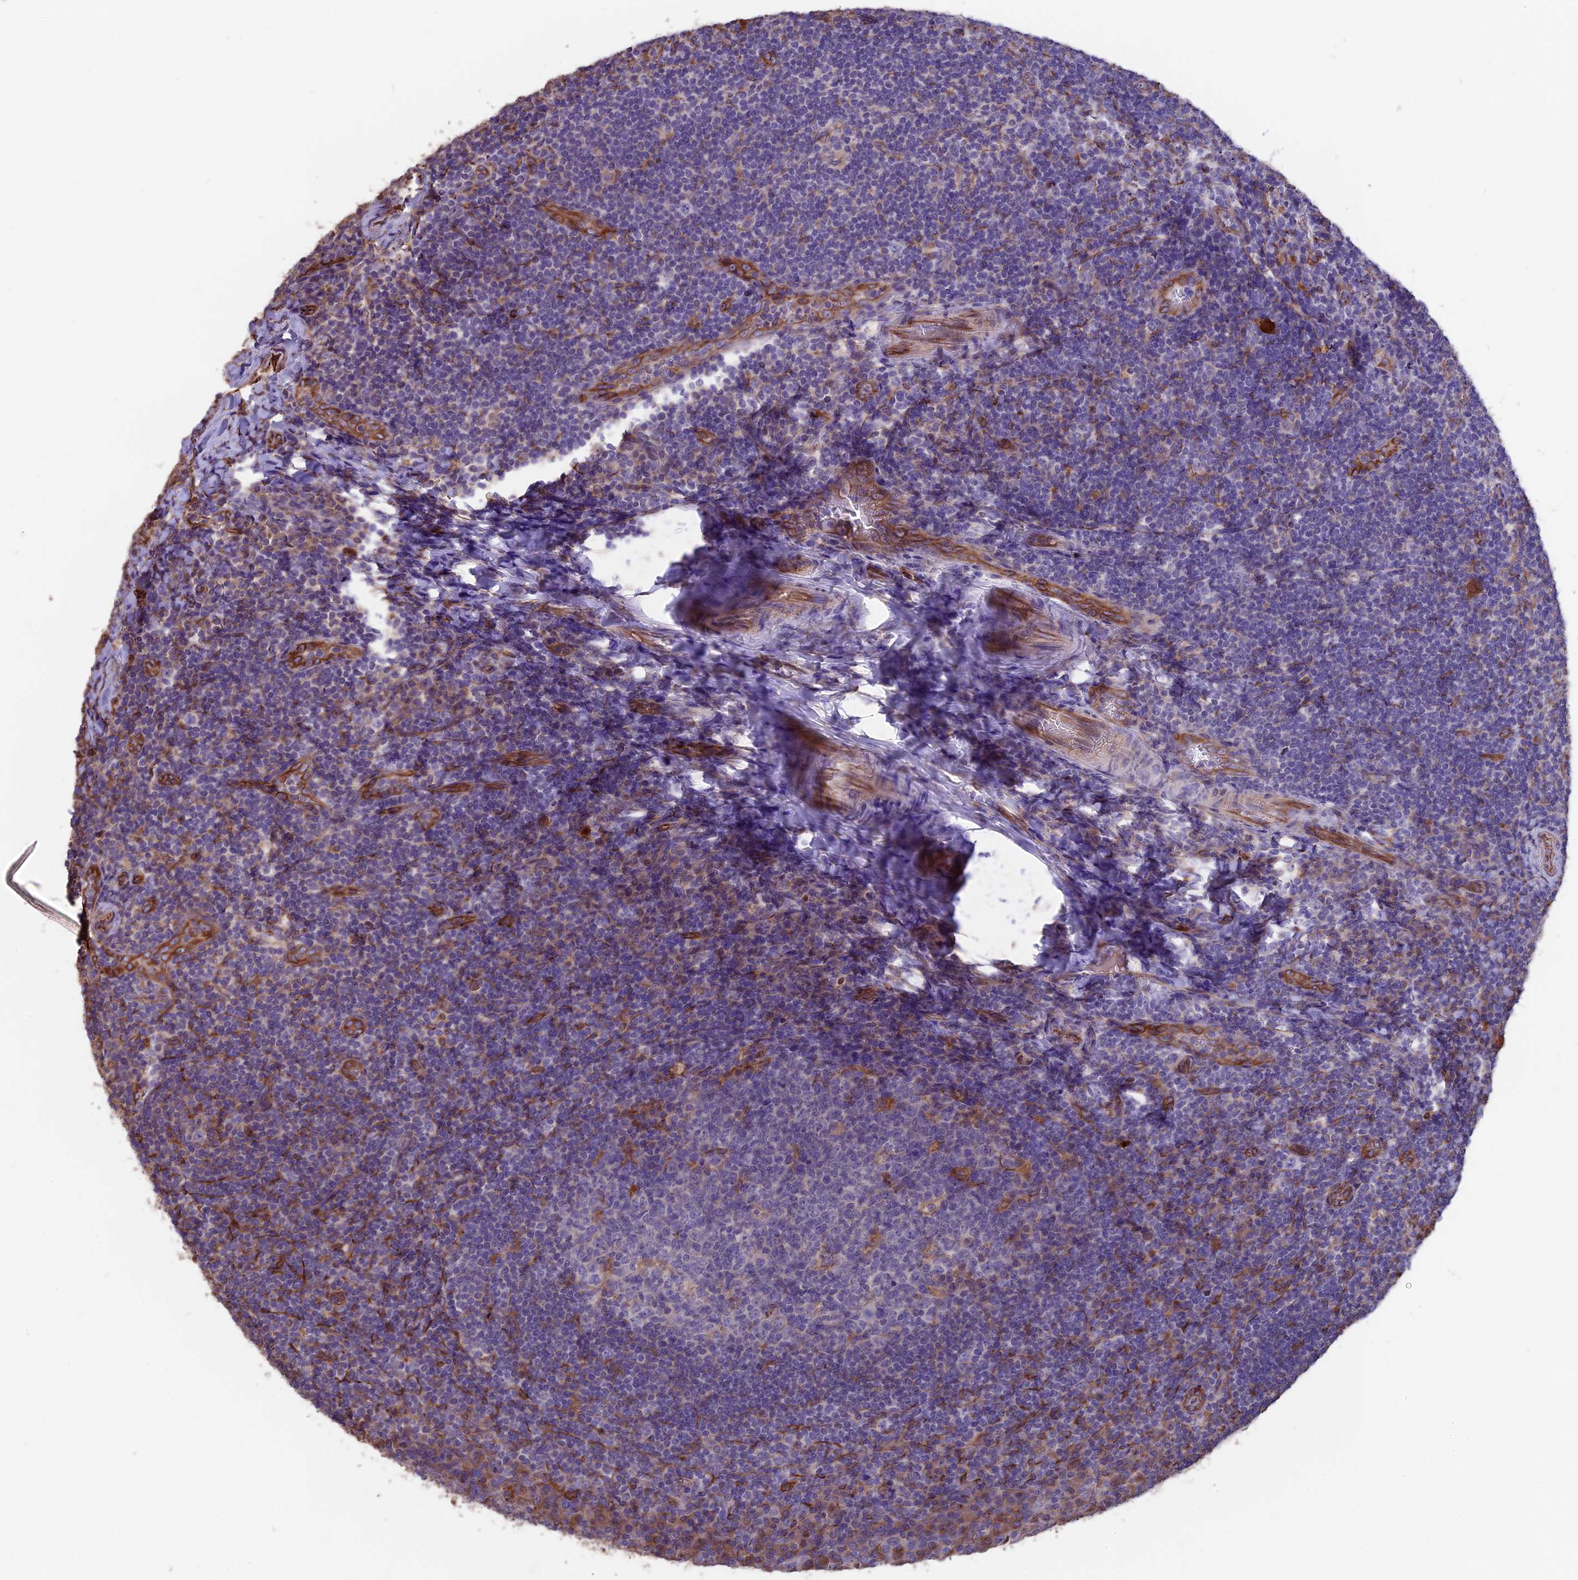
{"staining": {"intensity": "negative", "quantity": "none", "location": "none"}, "tissue": "tonsil", "cell_type": "Germinal center cells", "image_type": "normal", "snomed": [{"axis": "morphology", "description": "Normal tissue, NOS"}, {"axis": "topography", "description": "Tonsil"}], "caption": "IHC of benign tonsil shows no staining in germinal center cells. (DAB immunohistochemistry (IHC) visualized using brightfield microscopy, high magnification).", "gene": "SEH1L", "patient": {"sex": "male", "age": 17}}